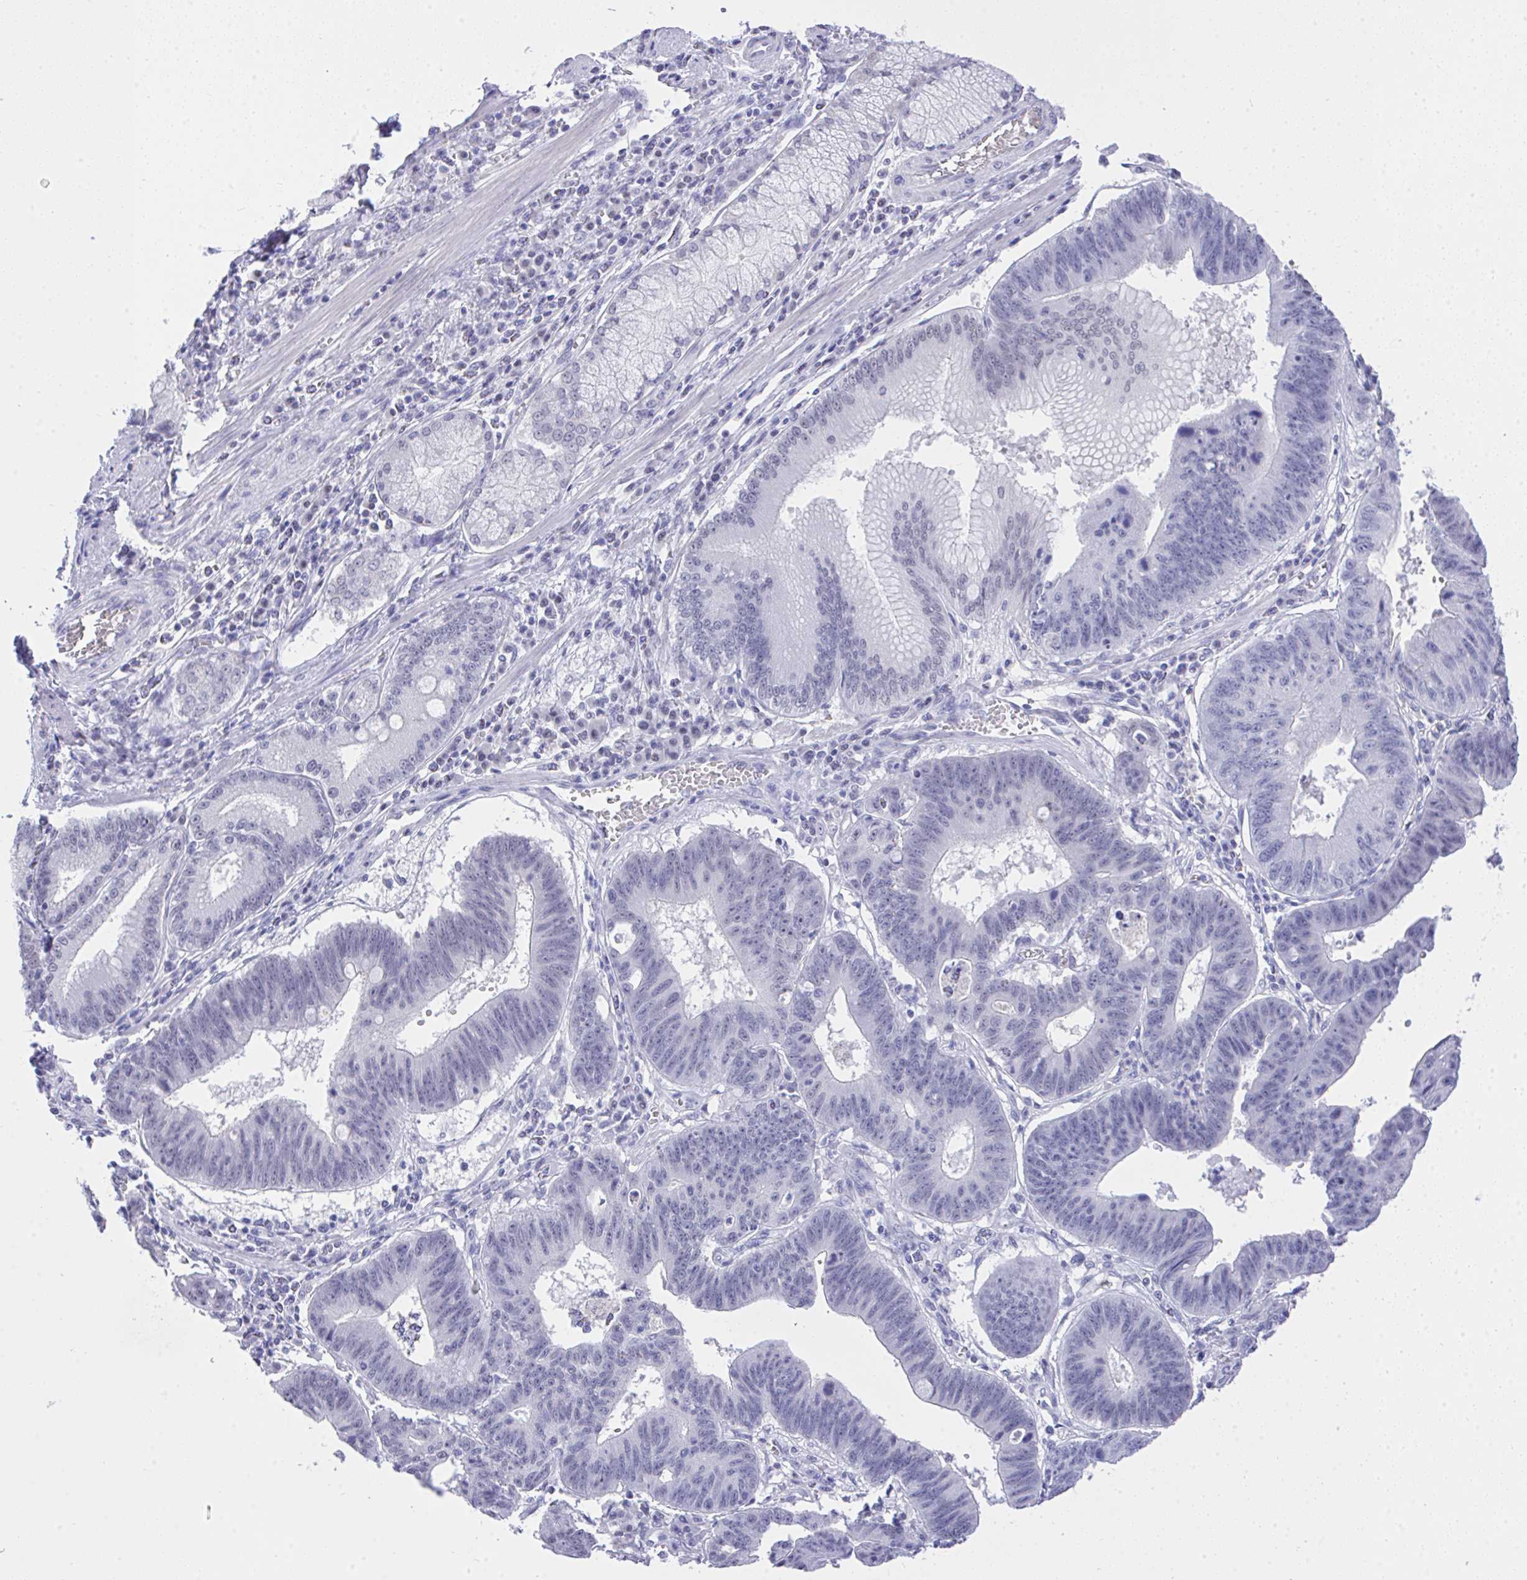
{"staining": {"intensity": "negative", "quantity": "none", "location": "none"}, "tissue": "stomach cancer", "cell_type": "Tumor cells", "image_type": "cancer", "snomed": [{"axis": "morphology", "description": "Adenocarcinoma, NOS"}, {"axis": "topography", "description": "Stomach"}], "caption": "Tumor cells show no significant protein staining in stomach cancer (adenocarcinoma). (DAB immunohistochemistry (IHC), high magnification).", "gene": "MS4A12", "patient": {"sex": "male", "age": 59}}